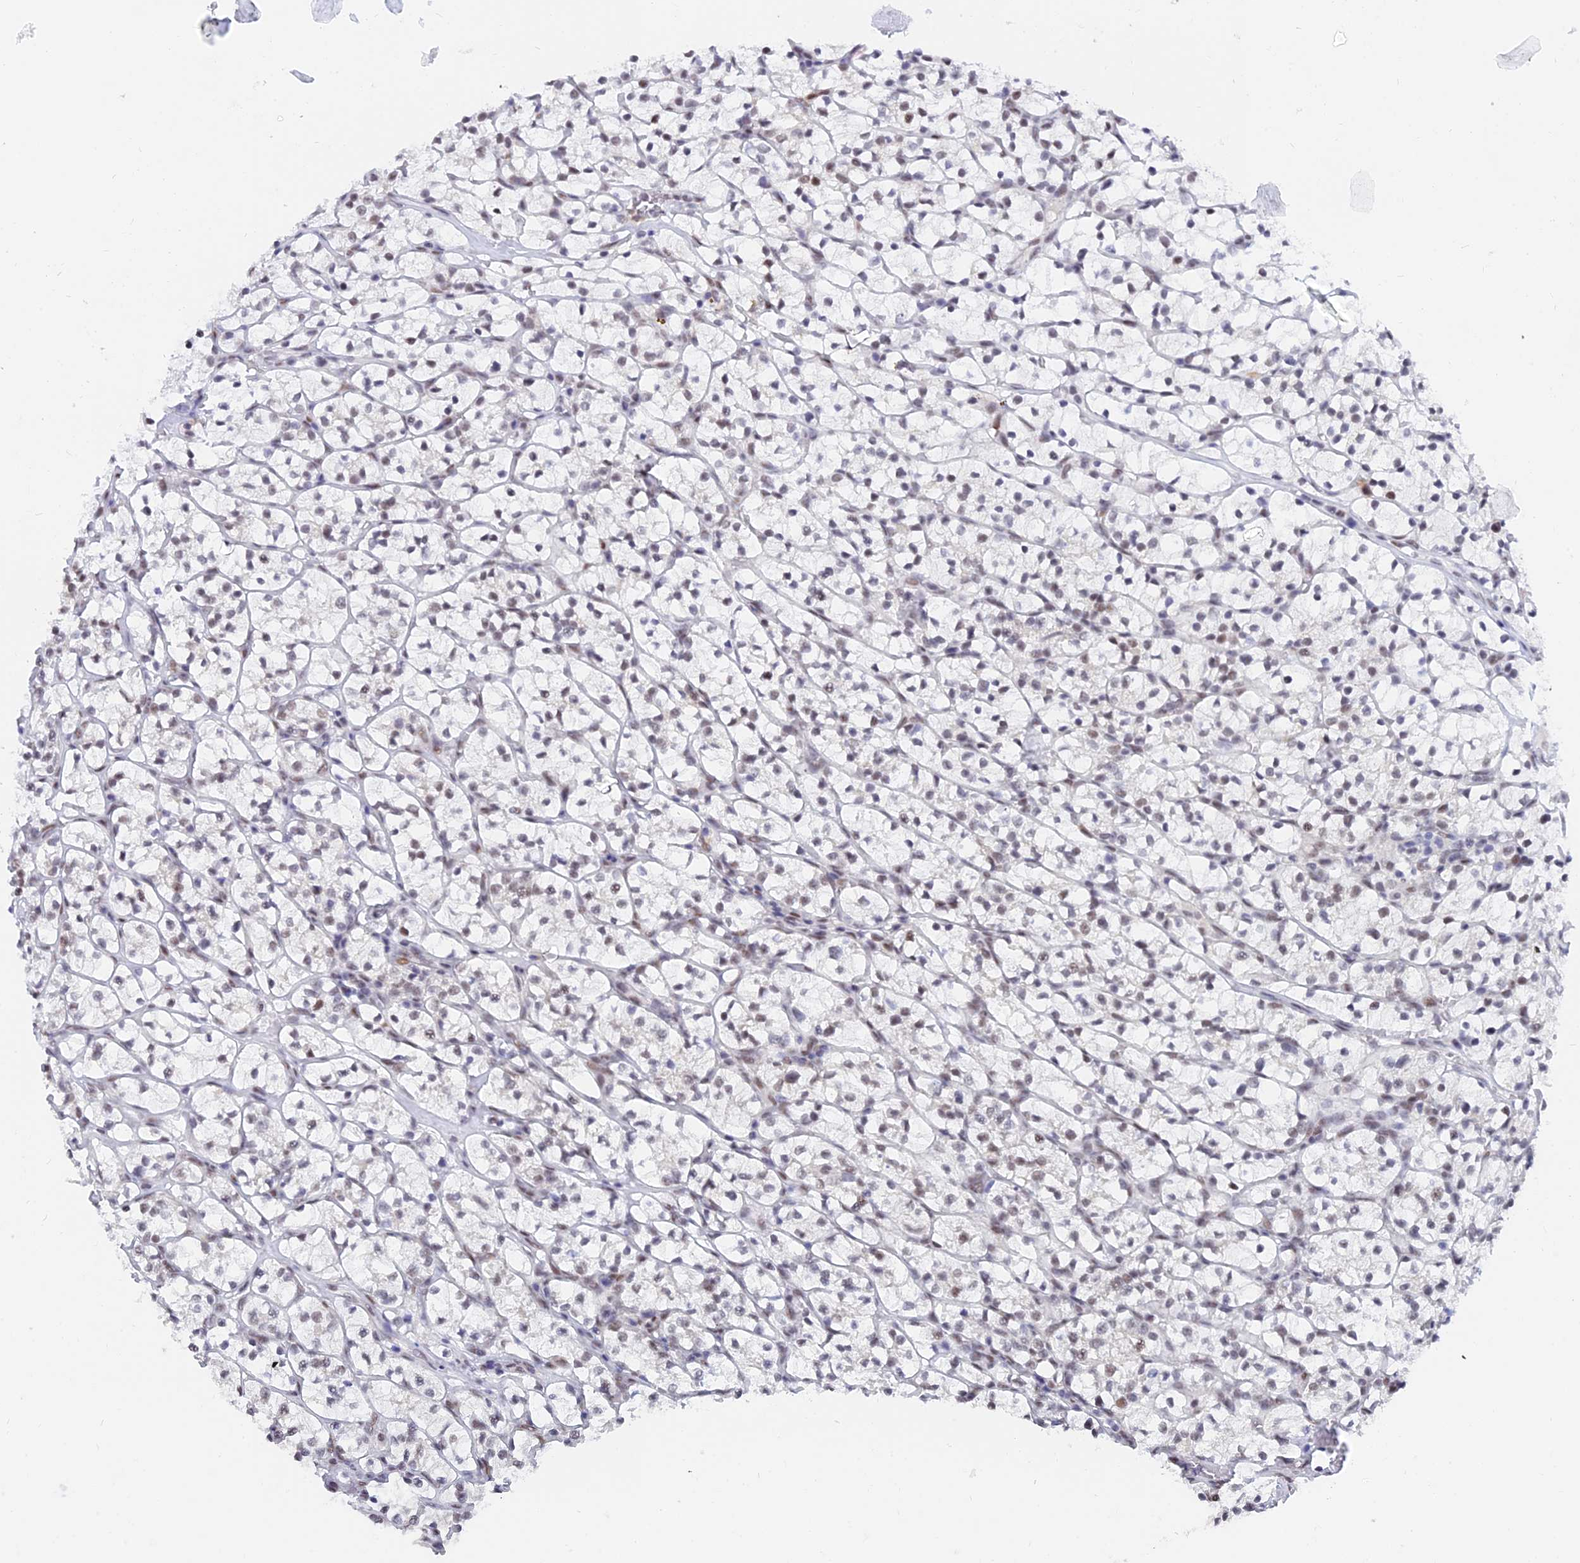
{"staining": {"intensity": "weak", "quantity": "<25%", "location": "nuclear"}, "tissue": "renal cancer", "cell_type": "Tumor cells", "image_type": "cancer", "snomed": [{"axis": "morphology", "description": "Adenocarcinoma, NOS"}, {"axis": "topography", "description": "Kidney"}], "caption": "Immunohistochemistry photomicrograph of neoplastic tissue: renal cancer (adenocarcinoma) stained with DAB reveals no significant protein positivity in tumor cells.", "gene": "DPY30", "patient": {"sex": "female", "age": 64}}